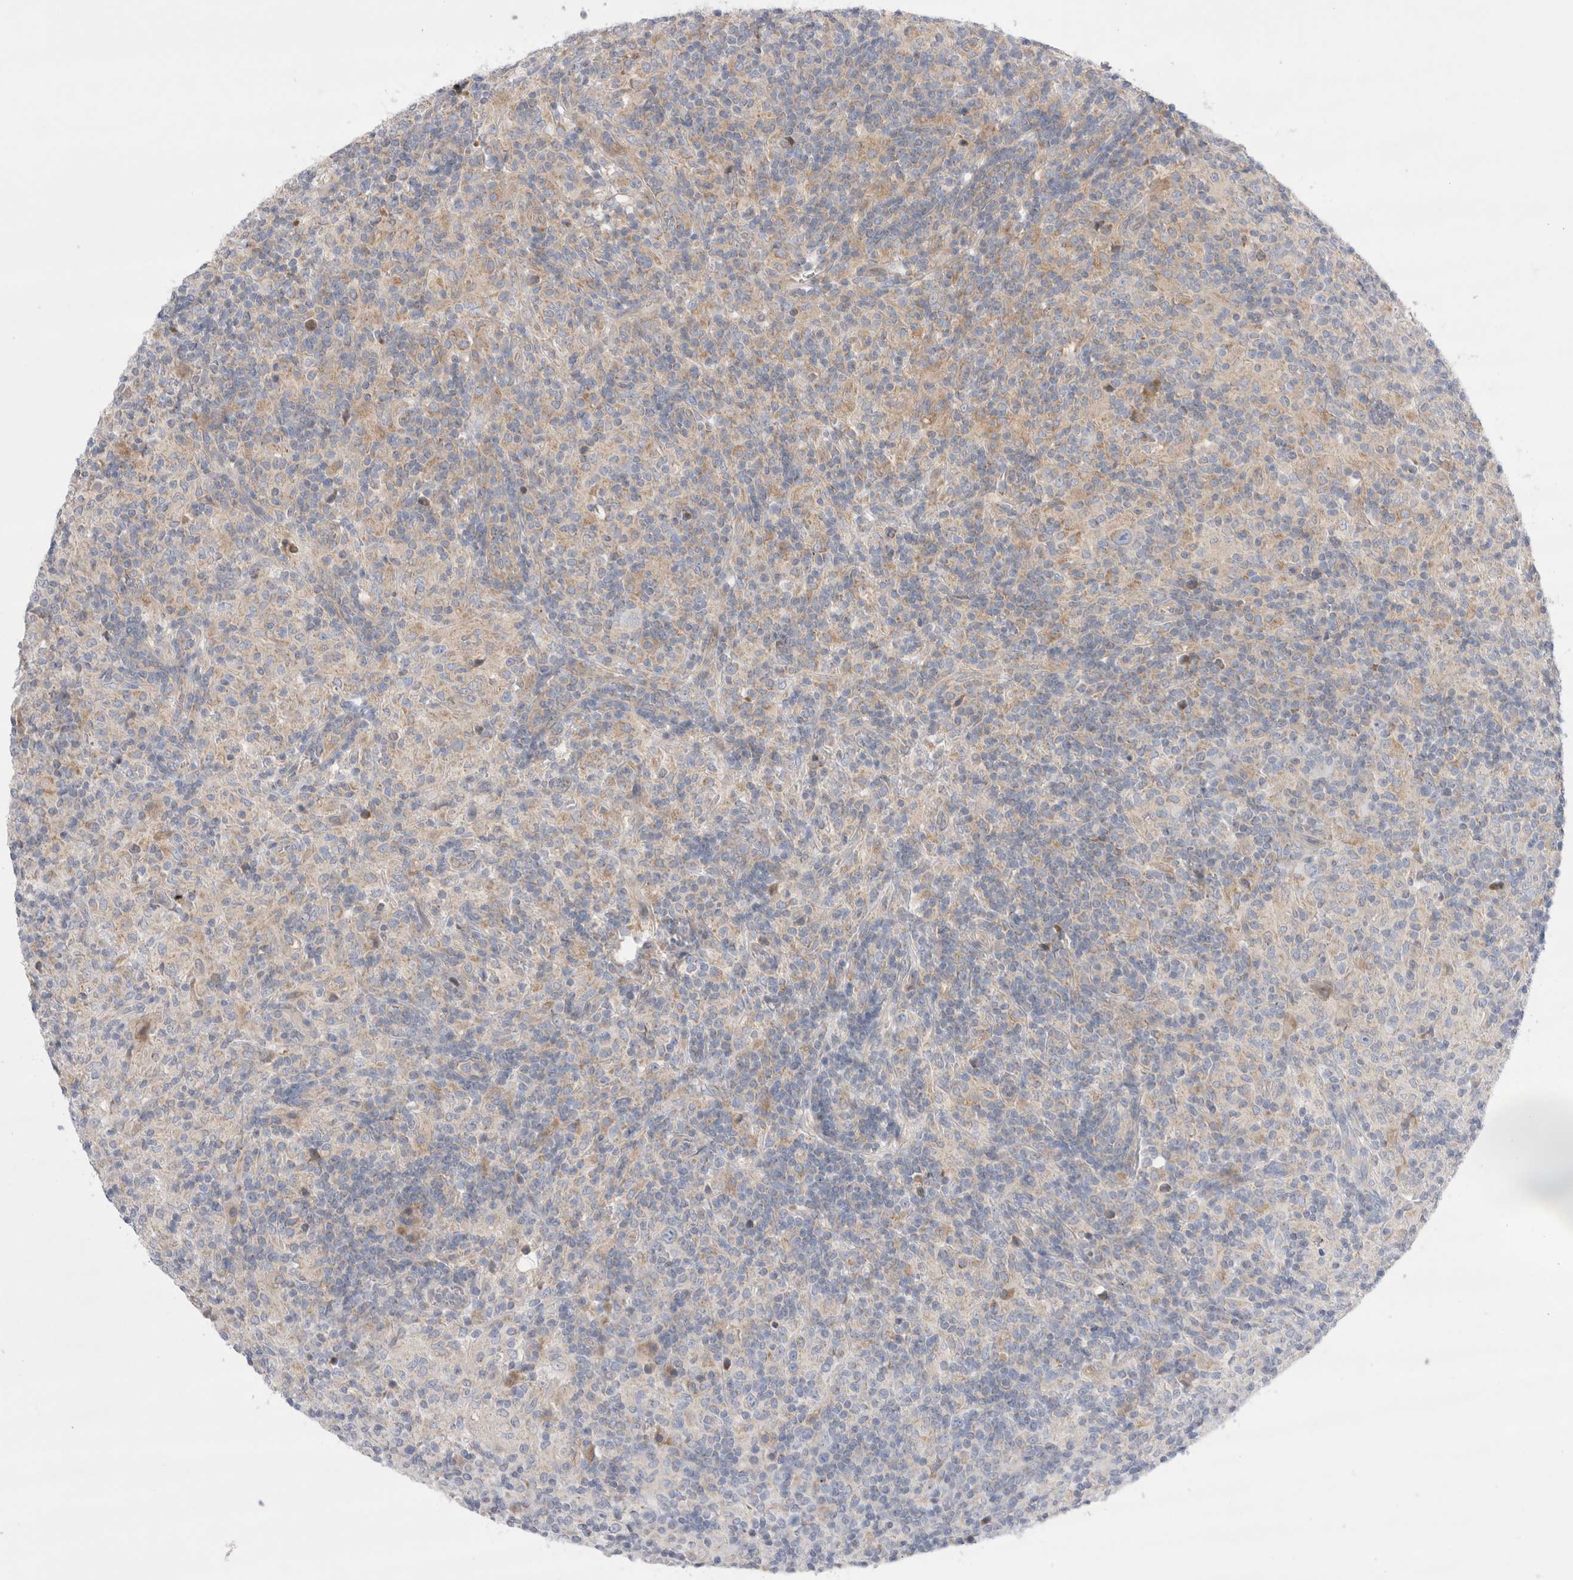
{"staining": {"intensity": "weak", "quantity": "<25%", "location": "cytoplasmic/membranous"}, "tissue": "lymphoma", "cell_type": "Tumor cells", "image_type": "cancer", "snomed": [{"axis": "morphology", "description": "Hodgkin's disease, NOS"}, {"axis": "topography", "description": "Lymph node"}], "caption": "This histopathology image is of lymphoma stained with immunohistochemistry to label a protein in brown with the nuclei are counter-stained blue. There is no expression in tumor cells. (DAB (3,3'-diaminobenzidine) IHC with hematoxylin counter stain).", "gene": "TBC1D16", "patient": {"sex": "male", "age": 70}}